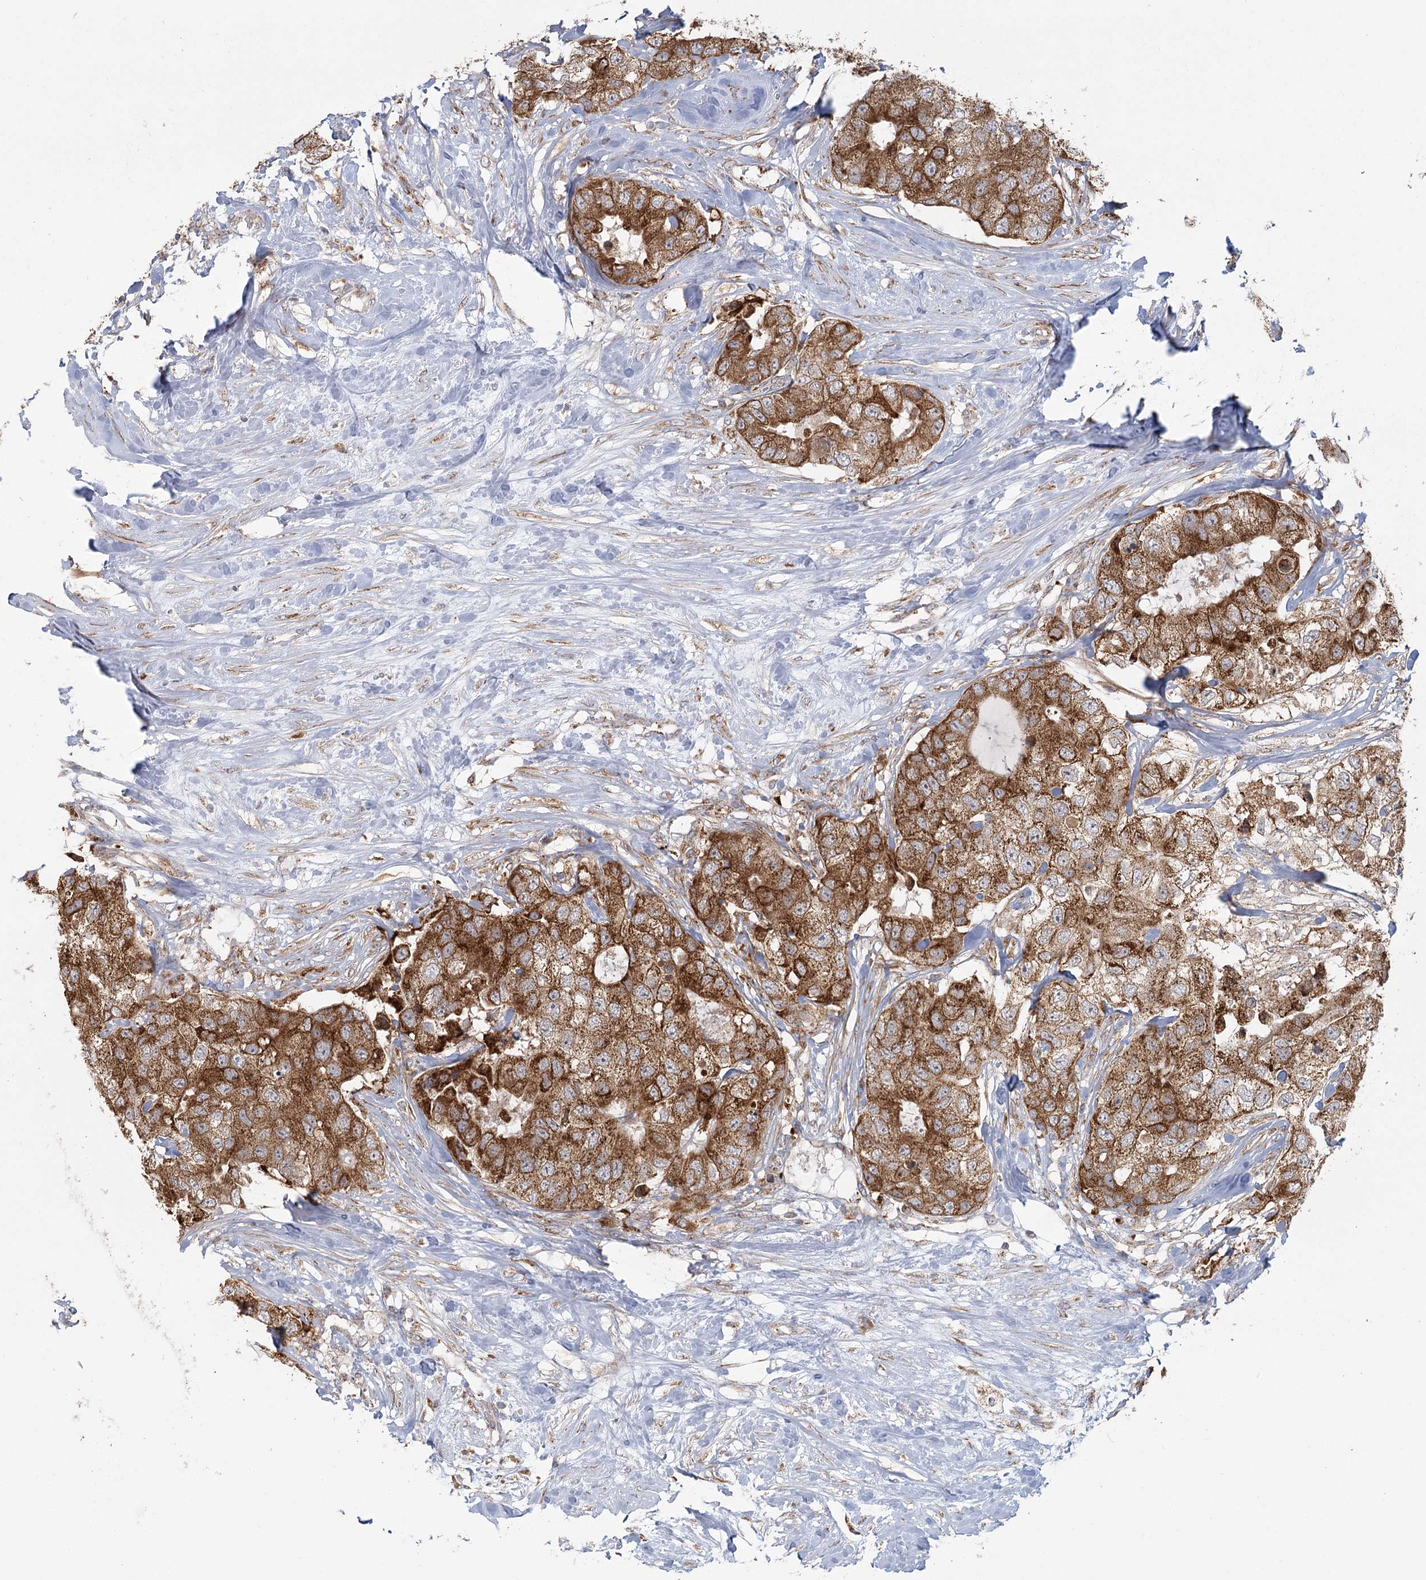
{"staining": {"intensity": "moderate", "quantity": ">75%", "location": "cytoplasmic/membranous"}, "tissue": "breast cancer", "cell_type": "Tumor cells", "image_type": "cancer", "snomed": [{"axis": "morphology", "description": "Duct carcinoma"}, {"axis": "topography", "description": "Breast"}], "caption": "The image shows staining of infiltrating ductal carcinoma (breast), revealing moderate cytoplasmic/membranous protein staining (brown color) within tumor cells.", "gene": "LACTB", "patient": {"sex": "female", "age": 62}}